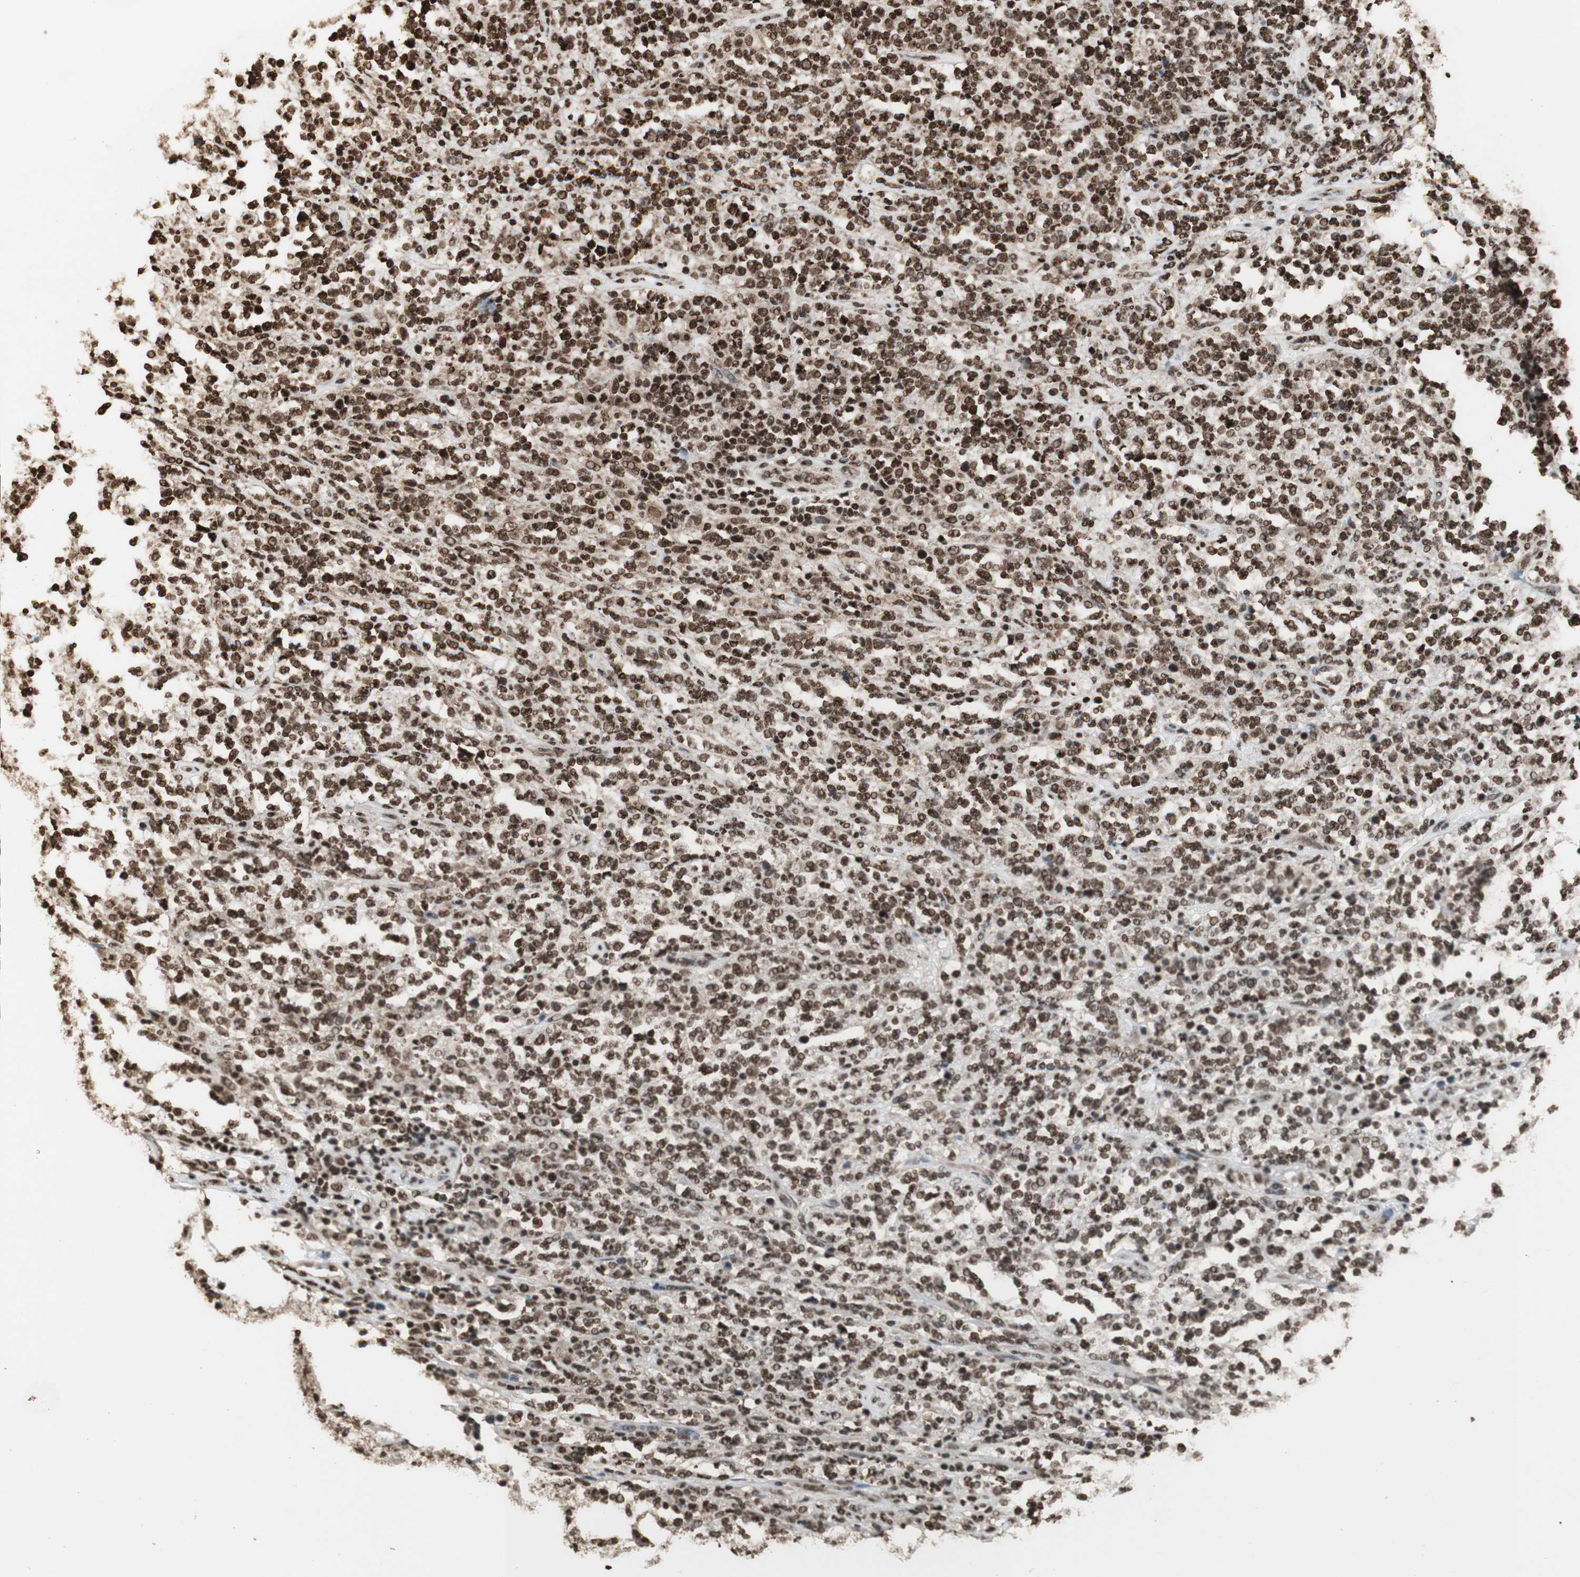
{"staining": {"intensity": "strong", "quantity": ">75%", "location": "nuclear"}, "tissue": "lymphoma", "cell_type": "Tumor cells", "image_type": "cancer", "snomed": [{"axis": "morphology", "description": "Malignant lymphoma, non-Hodgkin's type, High grade"}, {"axis": "topography", "description": "Soft tissue"}], "caption": "A high-resolution micrograph shows immunohistochemistry (IHC) staining of lymphoma, which exhibits strong nuclear expression in approximately >75% of tumor cells.", "gene": "HNRNPA2B1", "patient": {"sex": "male", "age": 18}}